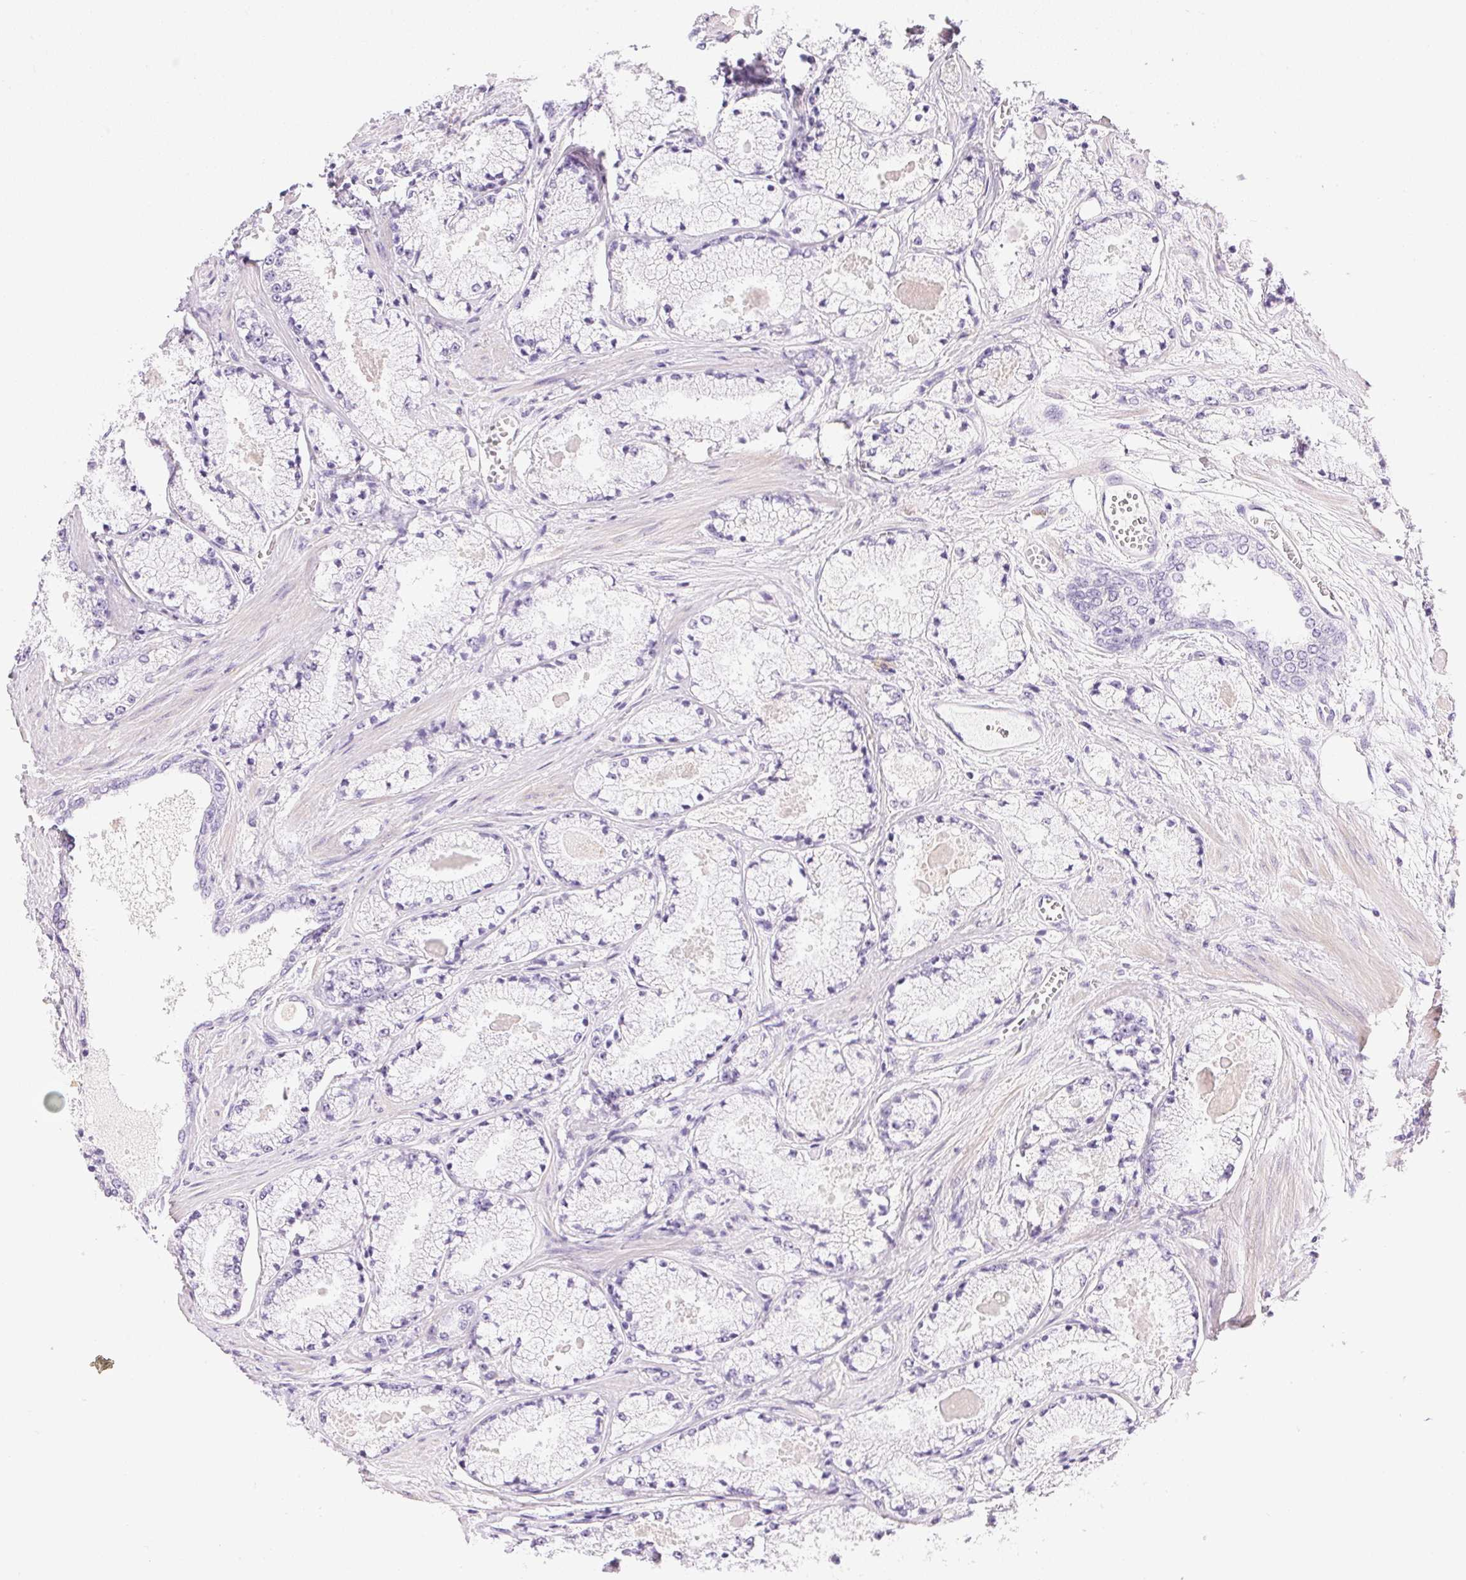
{"staining": {"intensity": "negative", "quantity": "none", "location": "none"}, "tissue": "prostate cancer", "cell_type": "Tumor cells", "image_type": "cancer", "snomed": [{"axis": "morphology", "description": "Adenocarcinoma, High grade"}, {"axis": "topography", "description": "Prostate"}], "caption": "Immunohistochemistry histopathology image of prostate adenocarcinoma (high-grade) stained for a protein (brown), which reveals no positivity in tumor cells.", "gene": "CTRL", "patient": {"sex": "male", "age": 63}}